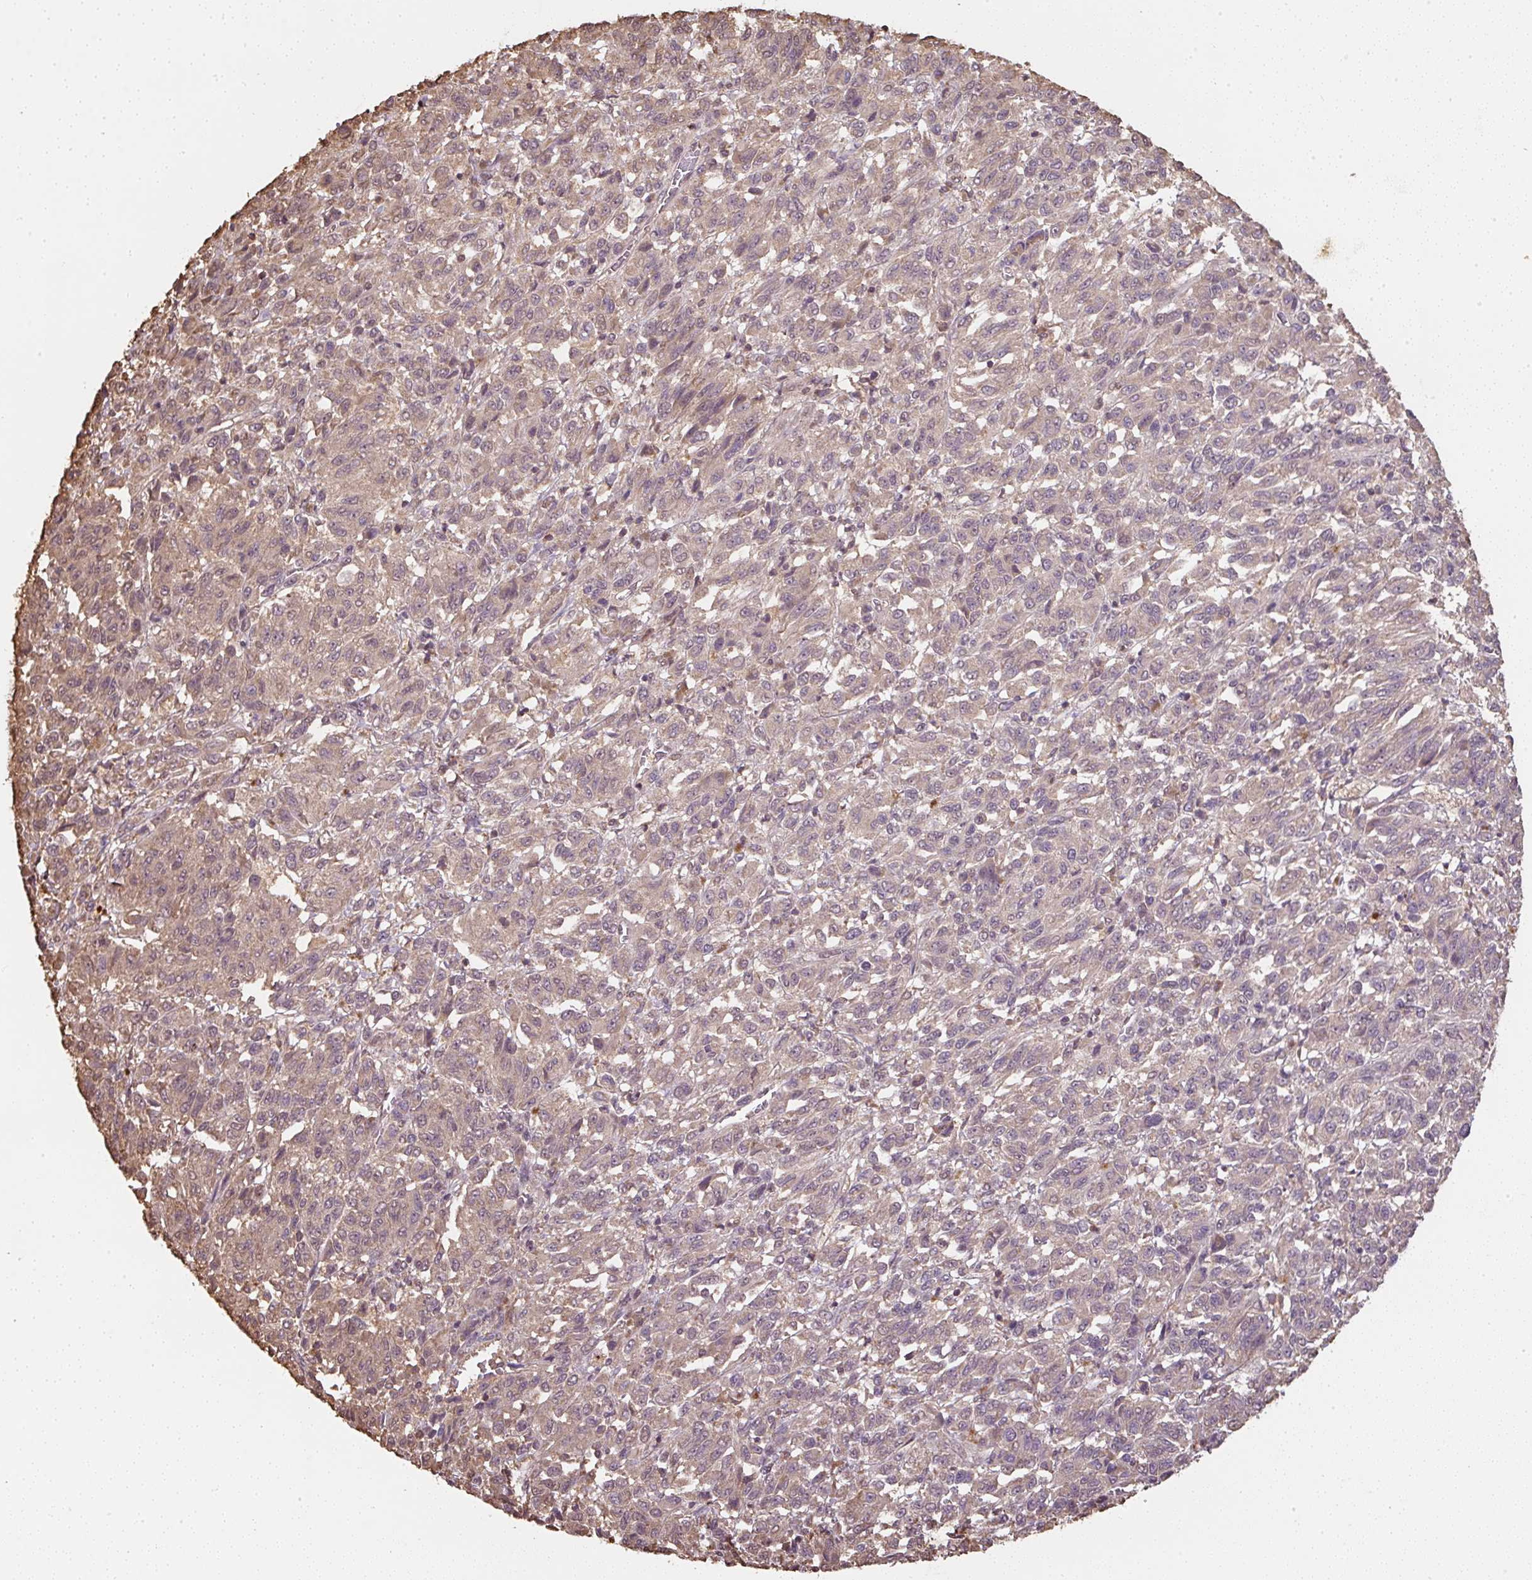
{"staining": {"intensity": "weak", "quantity": "25%-75%", "location": "cytoplasmic/membranous,nuclear"}, "tissue": "melanoma", "cell_type": "Tumor cells", "image_type": "cancer", "snomed": [{"axis": "morphology", "description": "Malignant melanoma, Metastatic site"}, {"axis": "topography", "description": "Lung"}], "caption": "Tumor cells show low levels of weak cytoplasmic/membranous and nuclear expression in approximately 25%-75% of cells in malignant melanoma (metastatic site).", "gene": "TMEM170B", "patient": {"sex": "male", "age": 64}}